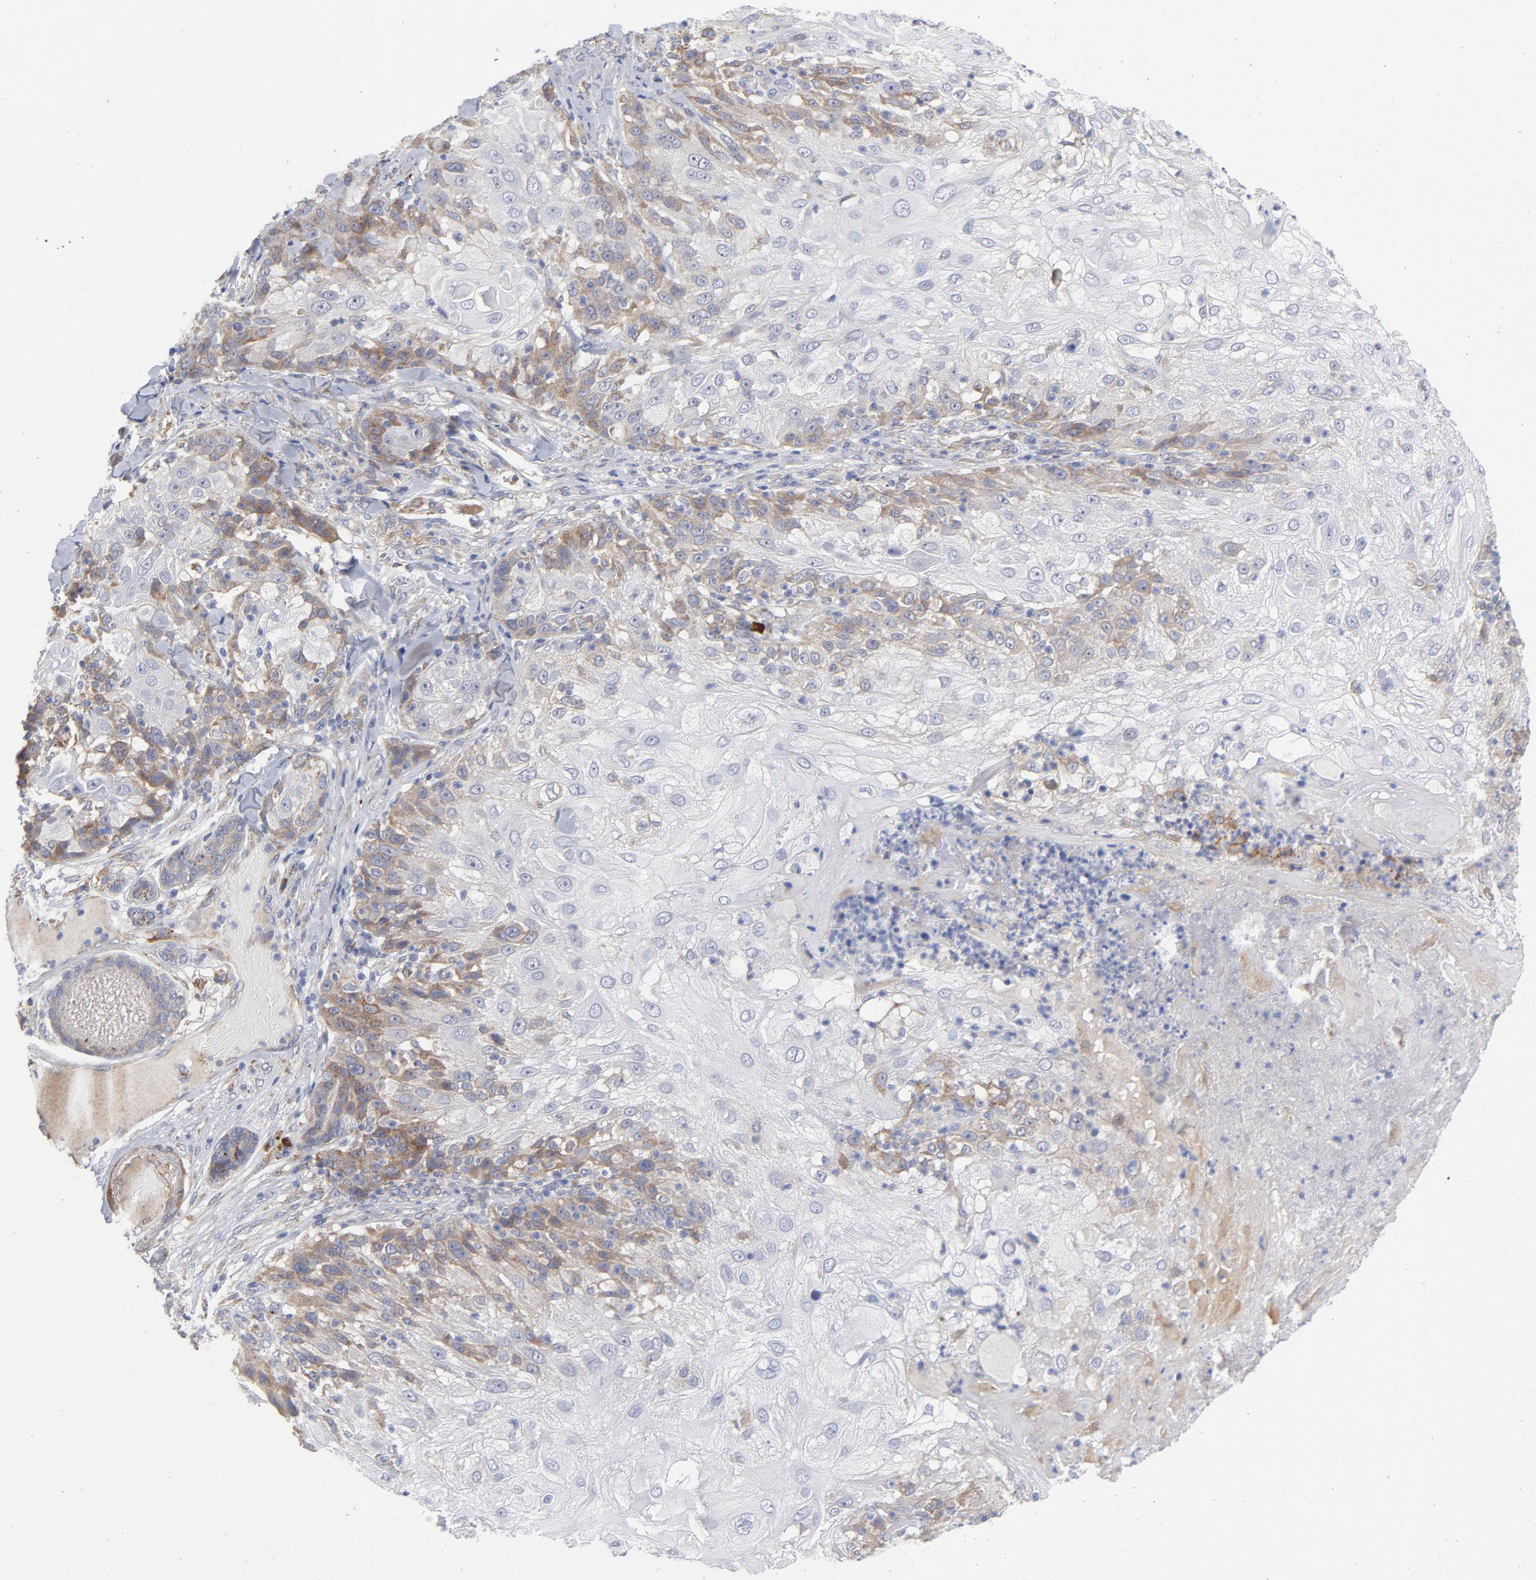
{"staining": {"intensity": "moderate", "quantity": "25%-75%", "location": "cytoplasmic/membranous"}, "tissue": "skin cancer", "cell_type": "Tumor cells", "image_type": "cancer", "snomed": [{"axis": "morphology", "description": "Normal tissue, NOS"}, {"axis": "morphology", "description": "Squamous cell carcinoma, NOS"}, {"axis": "topography", "description": "Skin"}], "caption": "IHC of human squamous cell carcinoma (skin) reveals medium levels of moderate cytoplasmic/membranous positivity in about 25%-75% of tumor cells.", "gene": "RAPGEF3", "patient": {"sex": "female", "age": 83}}